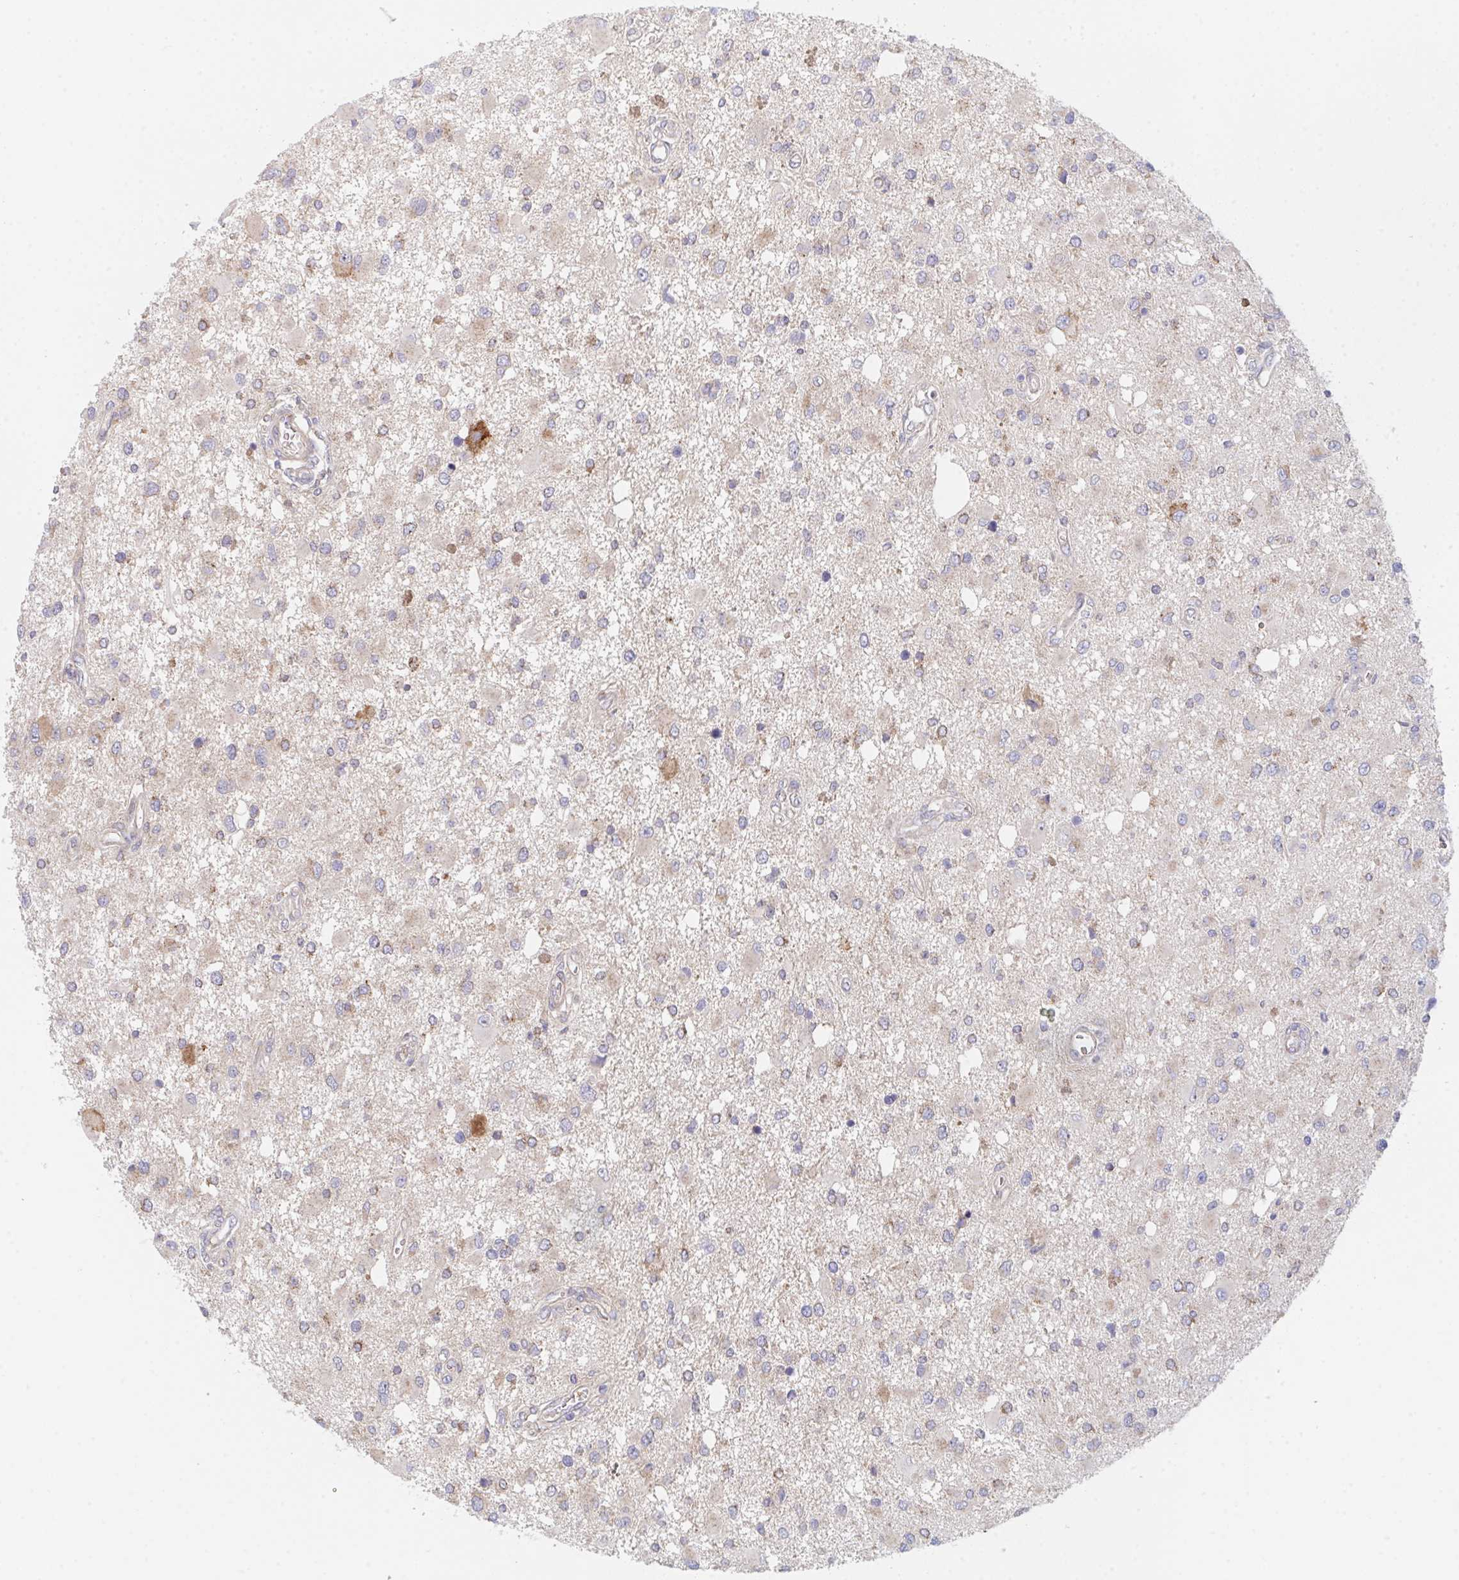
{"staining": {"intensity": "weak", "quantity": "<25%", "location": "cytoplasmic/membranous"}, "tissue": "glioma", "cell_type": "Tumor cells", "image_type": "cancer", "snomed": [{"axis": "morphology", "description": "Glioma, malignant, High grade"}, {"axis": "topography", "description": "Brain"}], "caption": "Tumor cells show no significant protein expression in malignant glioma (high-grade).", "gene": "TNFSF4", "patient": {"sex": "male", "age": 53}}